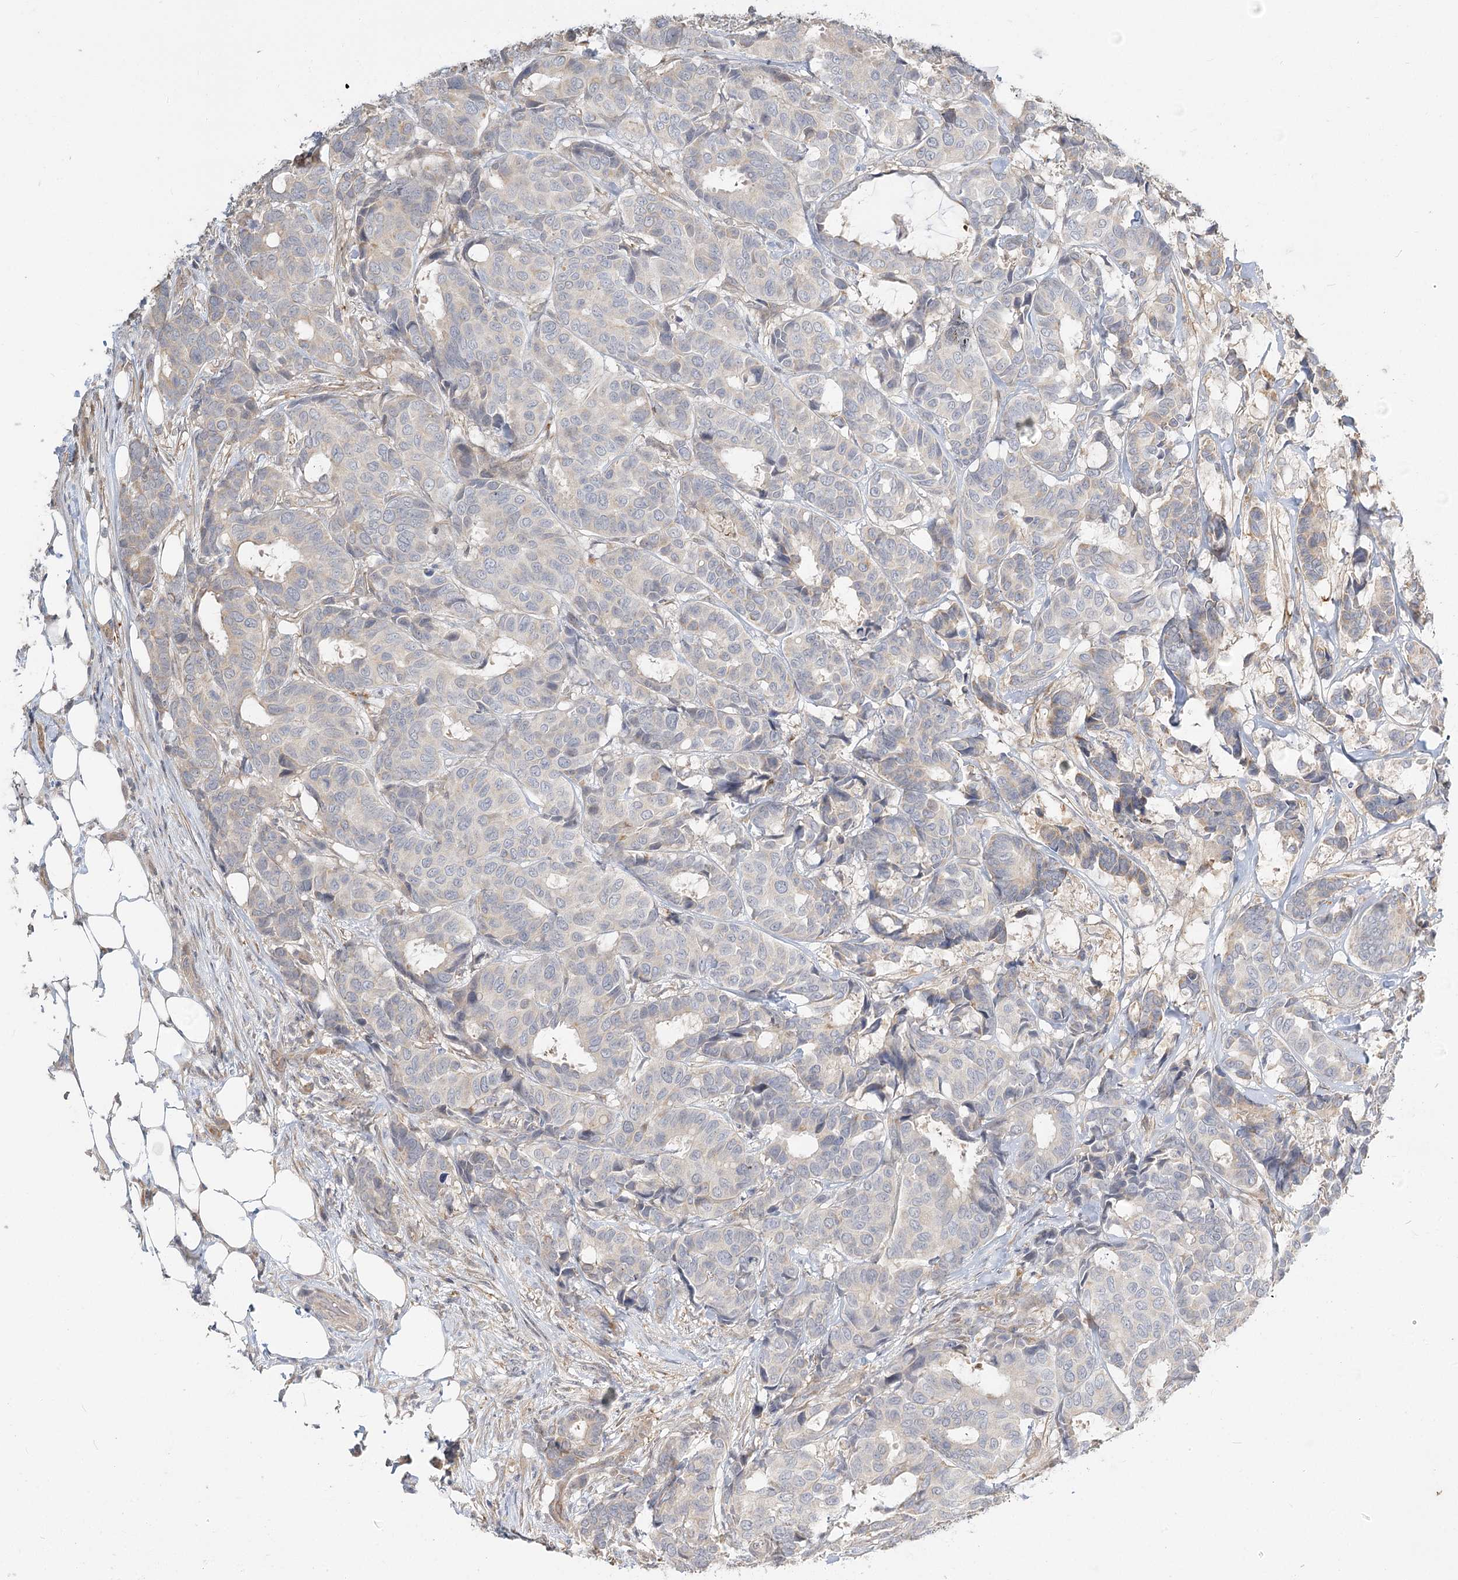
{"staining": {"intensity": "weak", "quantity": "25%-75%", "location": "cytoplasmic/membranous"}, "tissue": "breast cancer", "cell_type": "Tumor cells", "image_type": "cancer", "snomed": [{"axis": "morphology", "description": "Duct carcinoma"}, {"axis": "topography", "description": "Breast"}], "caption": "Immunohistochemistry of human breast cancer (intraductal carcinoma) displays low levels of weak cytoplasmic/membranous expression in approximately 25%-75% of tumor cells.", "gene": "GUCY2C", "patient": {"sex": "female", "age": 87}}